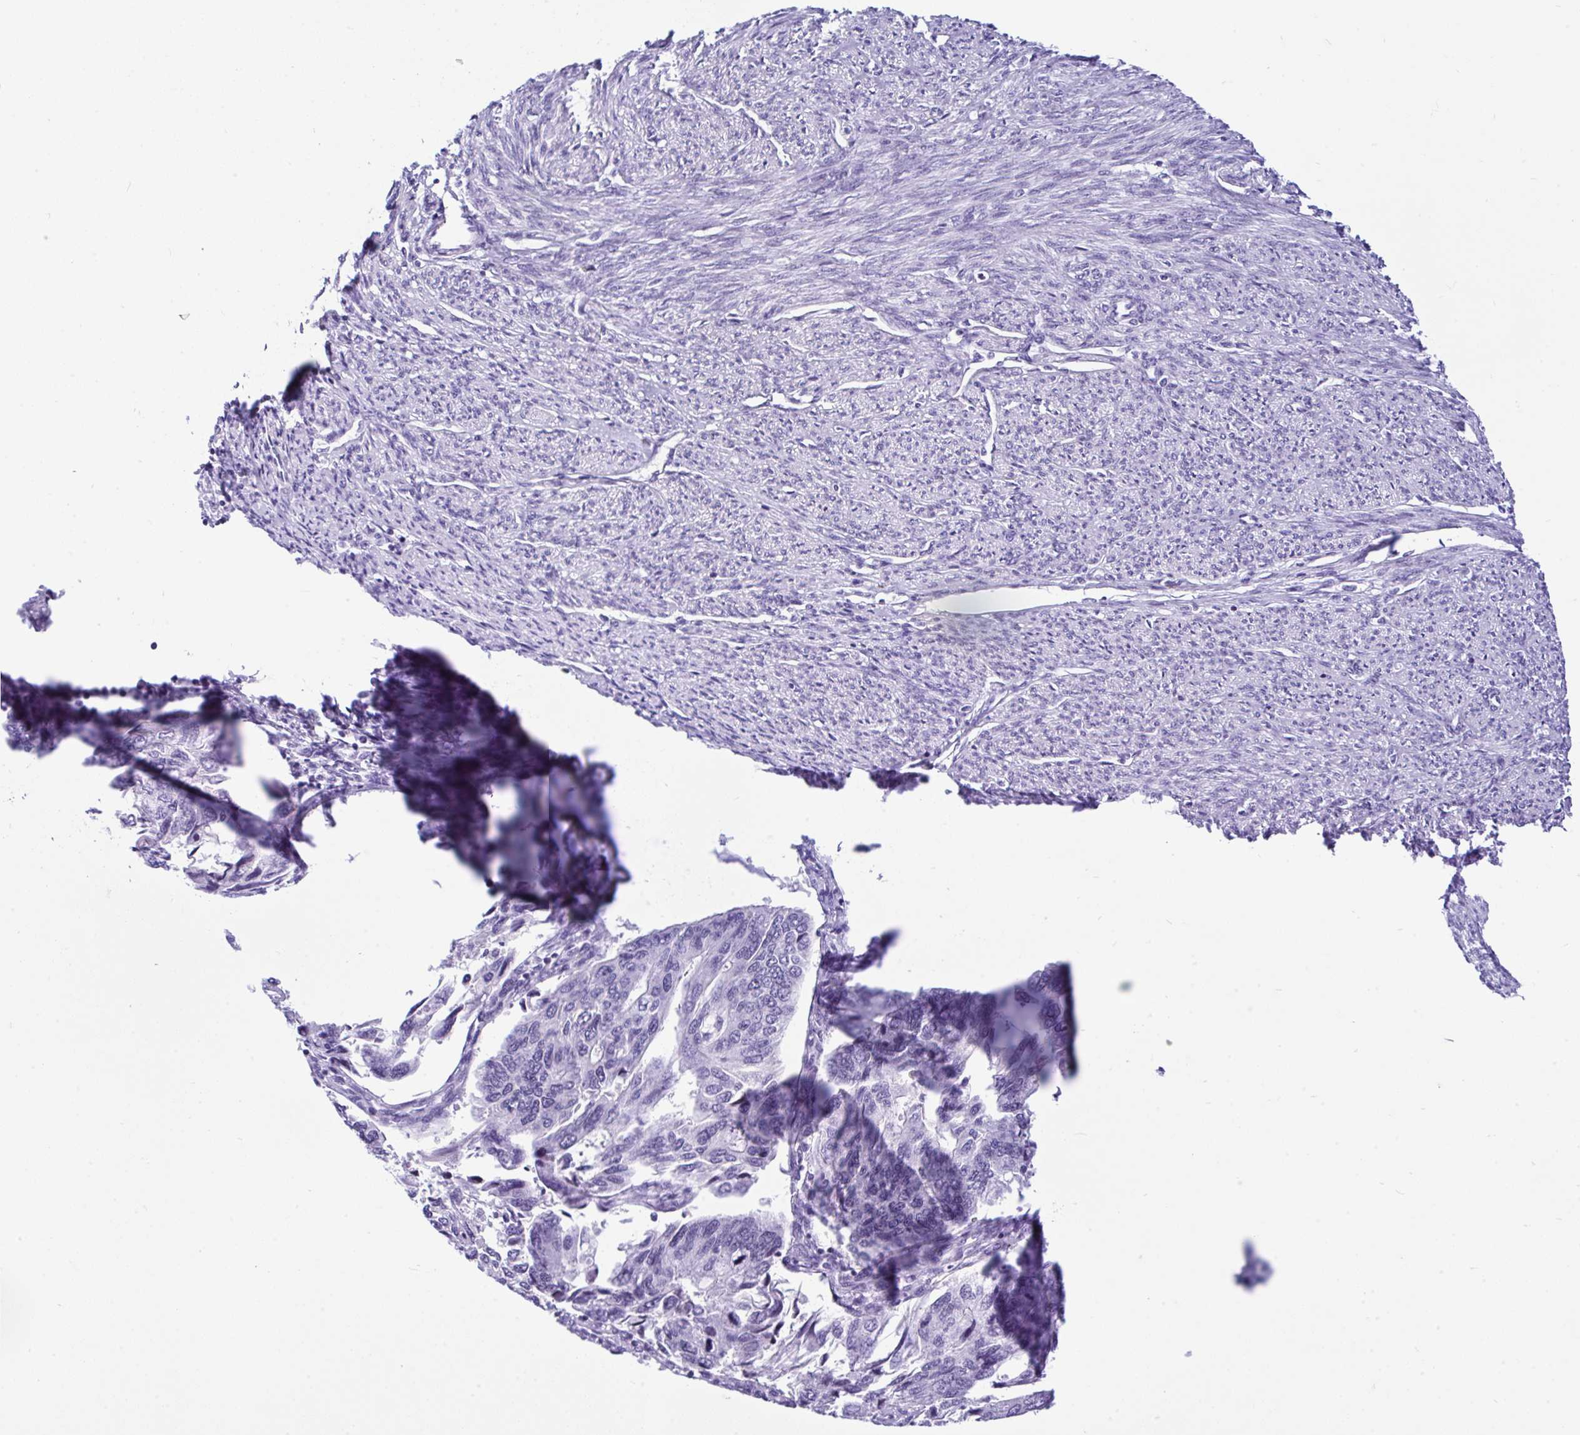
{"staining": {"intensity": "negative", "quantity": "none", "location": "none"}, "tissue": "endometrial cancer", "cell_type": "Tumor cells", "image_type": "cancer", "snomed": [{"axis": "morphology", "description": "Carcinoma, NOS"}, {"axis": "topography", "description": "Uterus"}], "caption": "Endometrial cancer was stained to show a protein in brown. There is no significant staining in tumor cells.", "gene": "KRT27", "patient": {"sex": "female", "age": 76}}